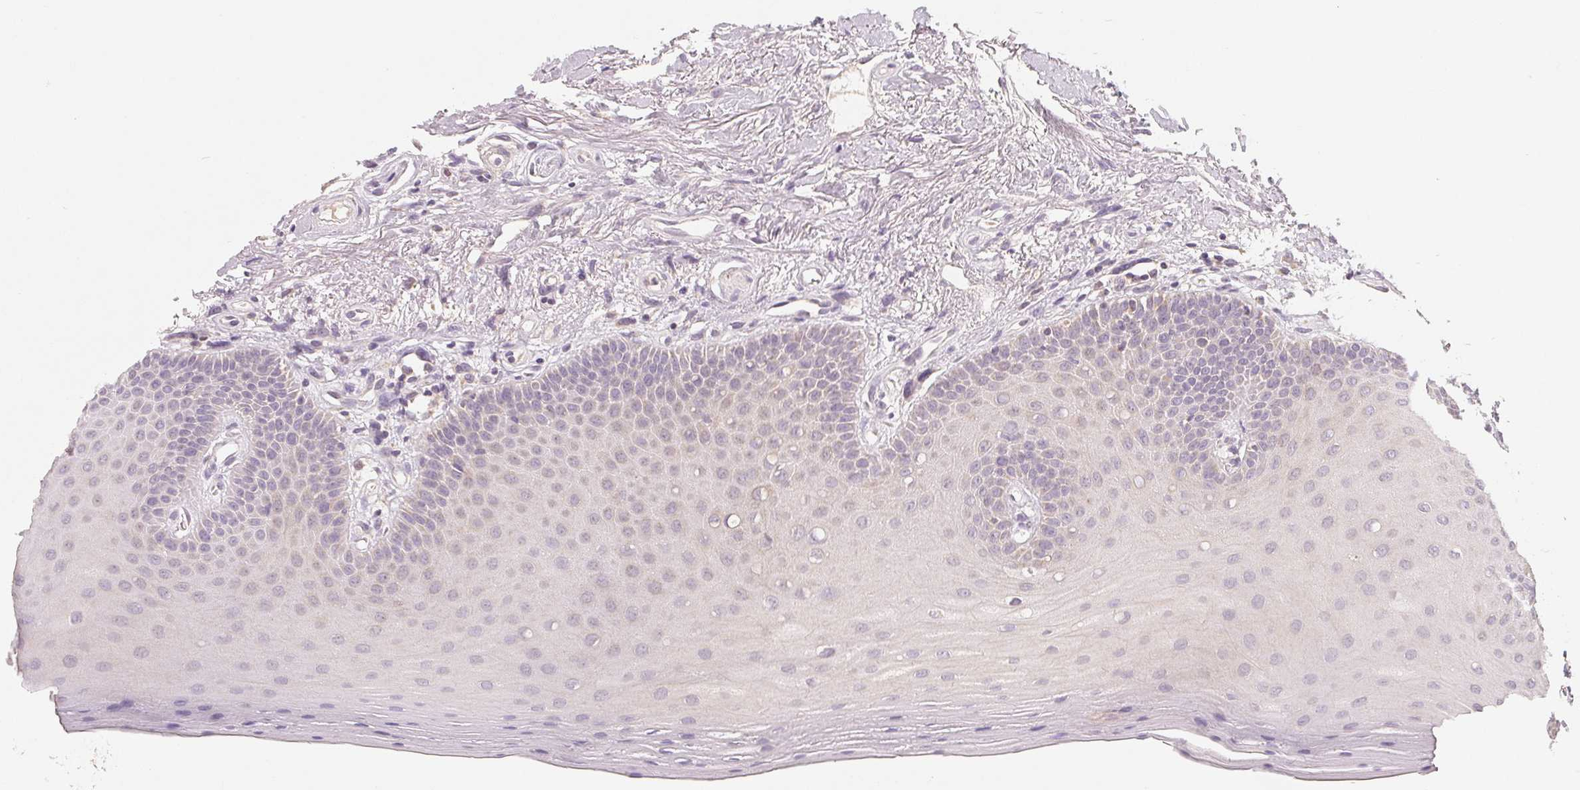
{"staining": {"intensity": "weak", "quantity": "<25%", "location": "cytoplasmic/membranous"}, "tissue": "oral mucosa", "cell_type": "Squamous epithelial cells", "image_type": "normal", "snomed": [{"axis": "morphology", "description": "Normal tissue, NOS"}, {"axis": "morphology", "description": "Normal morphology"}, {"axis": "topography", "description": "Oral tissue"}], "caption": "Immunohistochemistry (IHC) photomicrograph of normal human oral mucosa stained for a protein (brown), which reveals no expression in squamous epithelial cells.", "gene": "GHITM", "patient": {"sex": "female", "age": 76}}